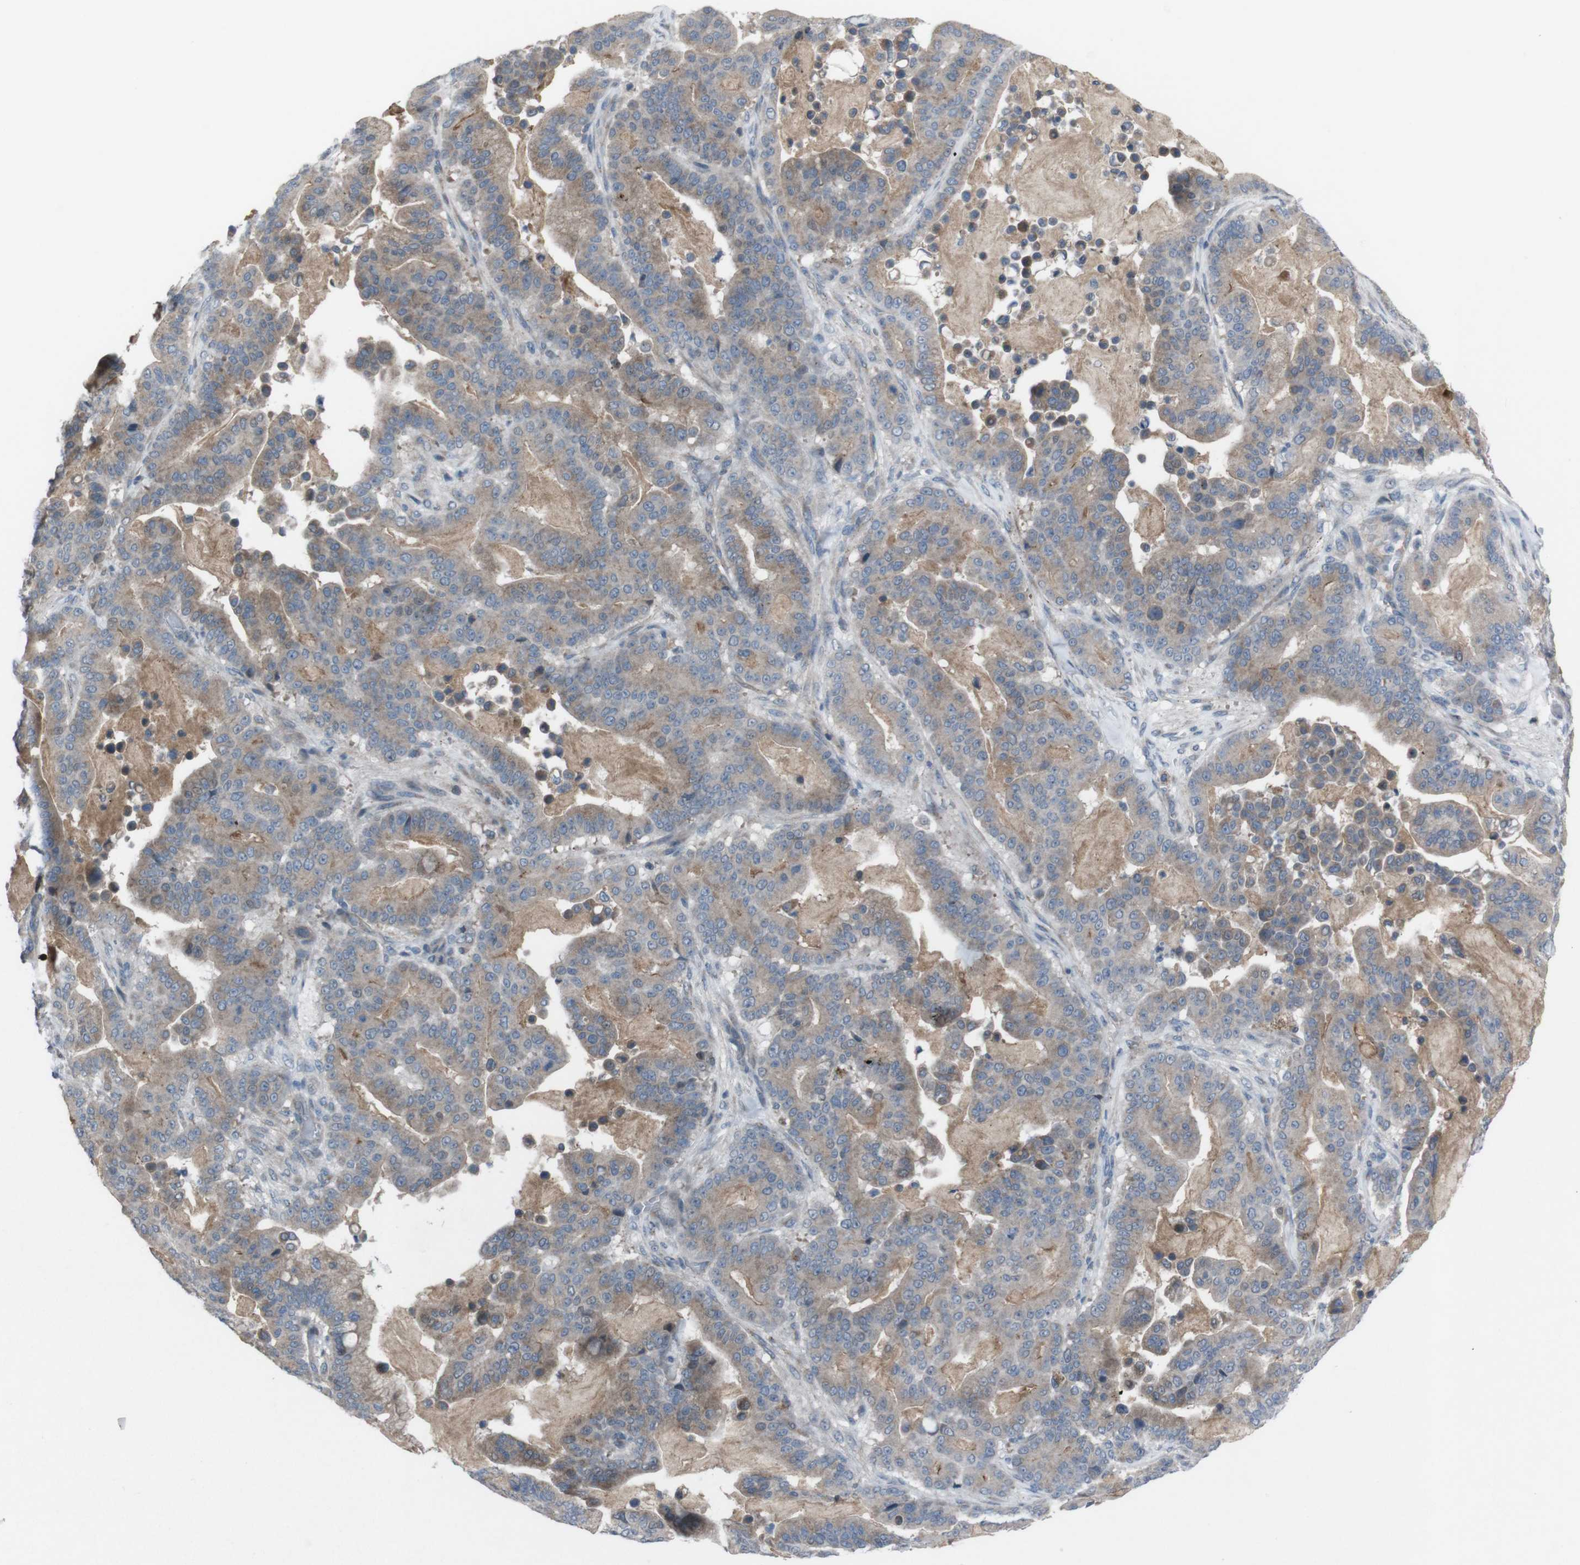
{"staining": {"intensity": "moderate", "quantity": ">75%", "location": "cytoplasmic/membranous"}, "tissue": "pancreatic cancer", "cell_type": "Tumor cells", "image_type": "cancer", "snomed": [{"axis": "morphology", "description": "Adenocarcinoma, NOS"}, {"axis": "topography", "description": "Pancreas"}], "caption": "IHC (DAB) staining of human pancreatic adenocarcinoma shows moderate cytoplasmic/membranous protein positivity in about >75% of tumor cells.", "gene": "EFNA5", "patient": {"sex": "male", "age": 63}}